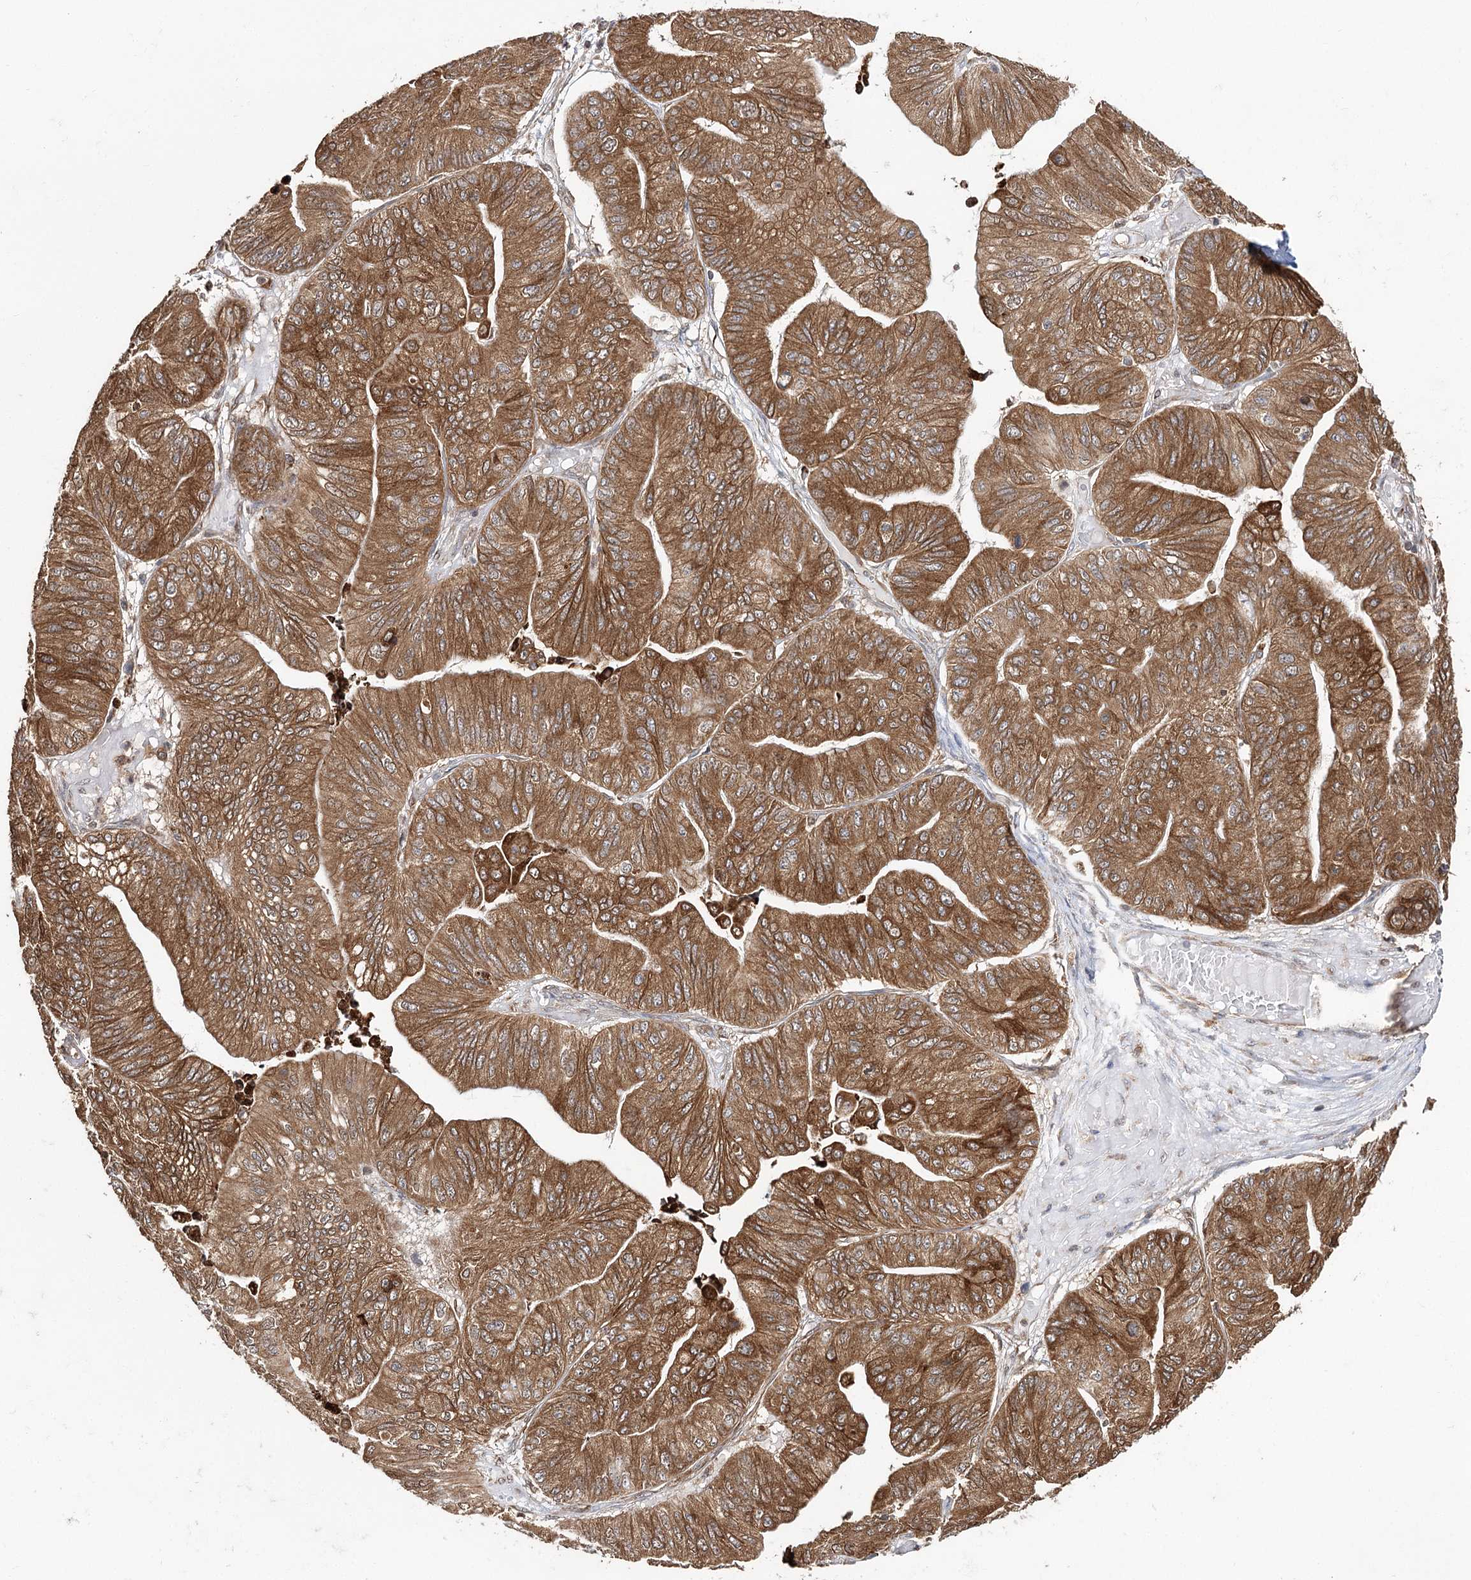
{"staining": {"intensity": "moderate", "quantity": ">75%", "location": "cytoplasmic/membranous"}, "tissue": "ovarian cancer", "cell_type": "Tumor cells", "image_type": "cancer", "snomed": [{"axis": "morphology", "description": "Cystadenocarcinoma, mucinous, NOS"}, {"axis": "topography", "description": "Ovary"}], "caption": "IHC histopathology image of human ovarian cancer stained for a protein (brown), which demonstrates medium levels of moderate cytoplasmic/membranous positivity in about >75% of tumor cells.", "gene": "DNAJB14", "patient": {"sex": "female", "age": 61}}